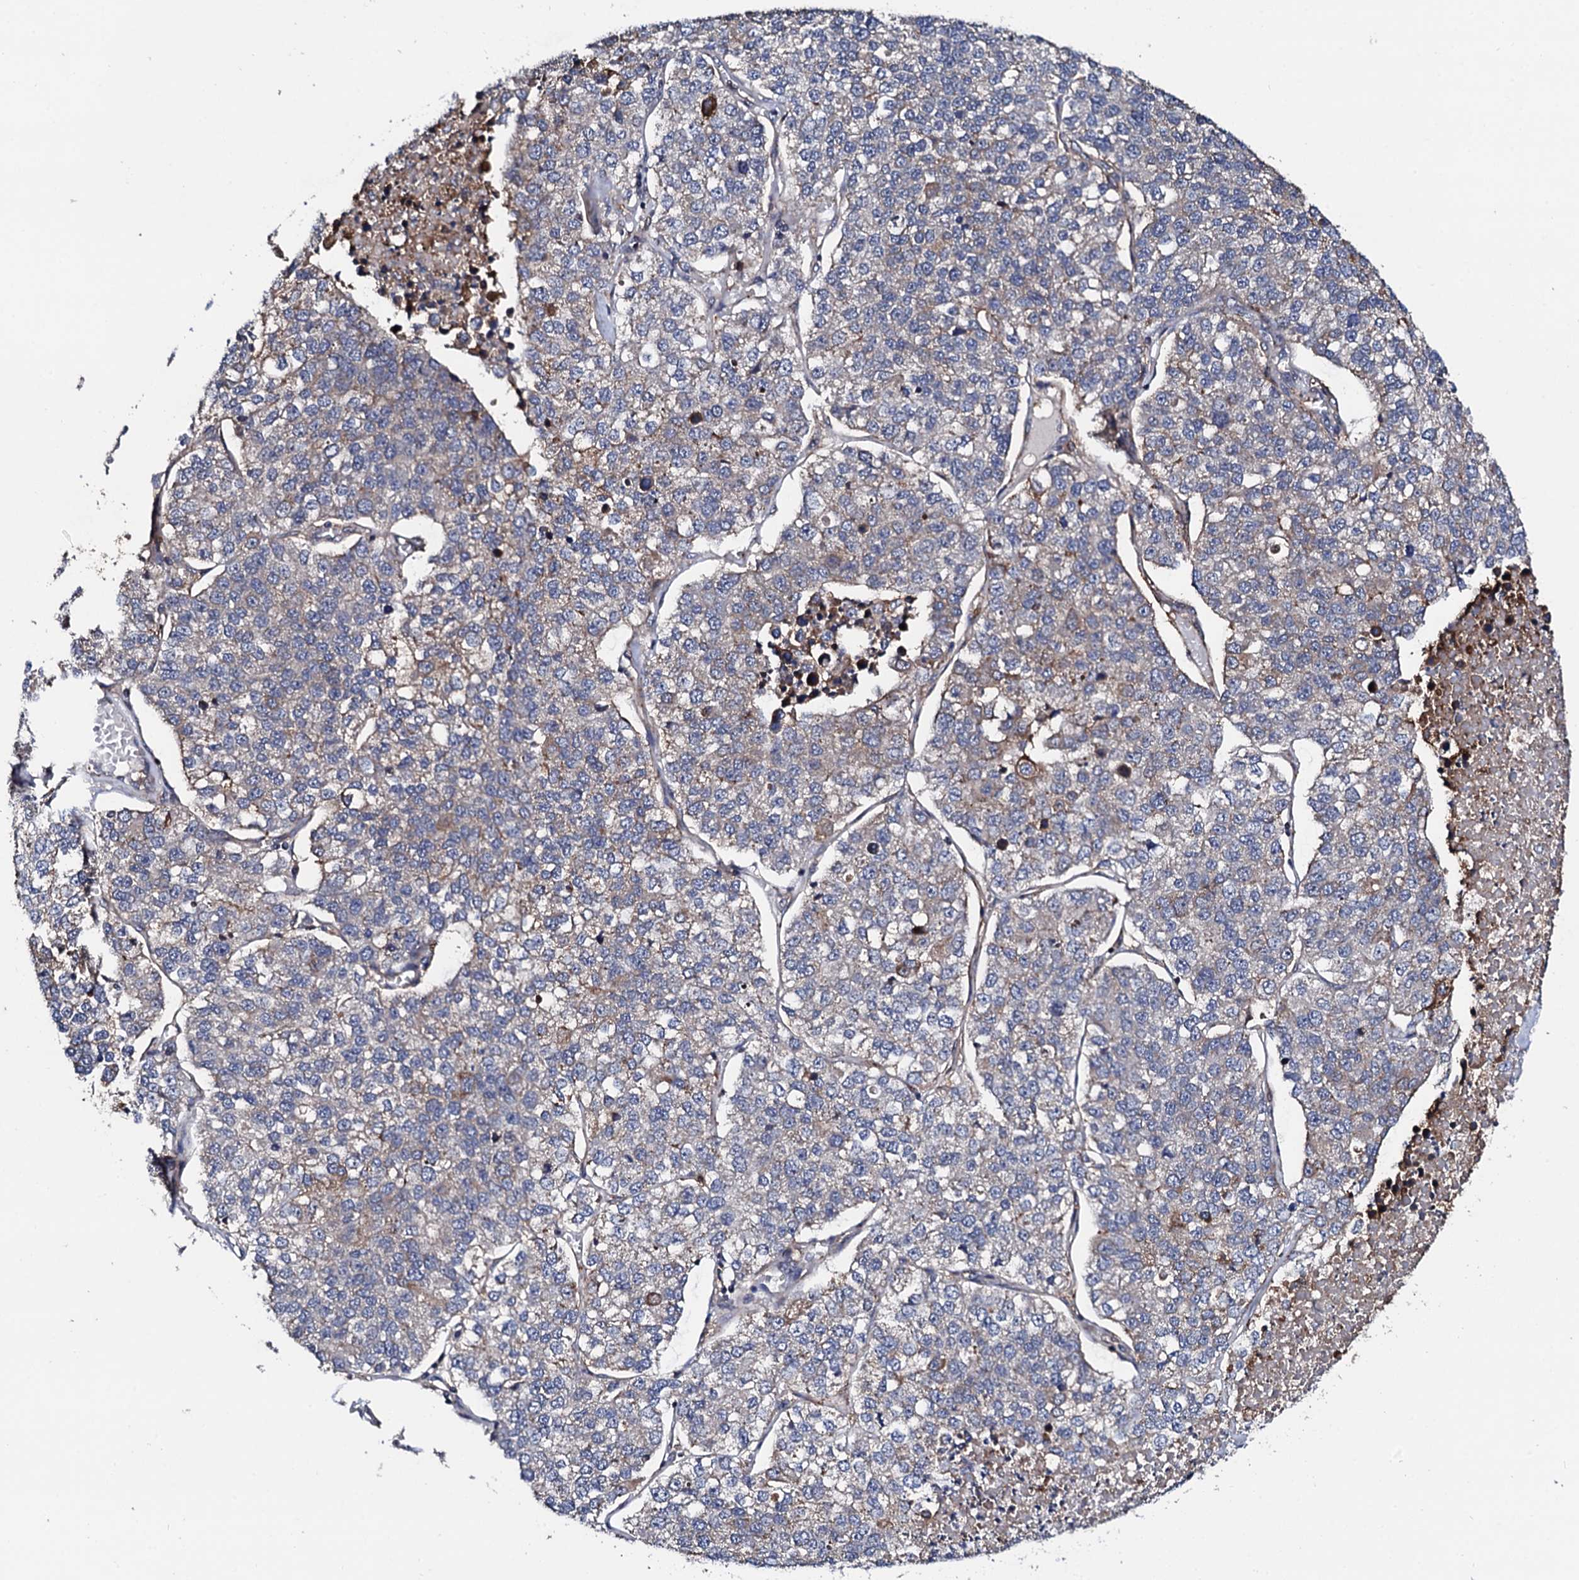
{"staining": {"intensity": "weak", "quantity": "<25%", "location": "cytoplasmic/membranous"}, "tissue": "lung cancer", "cell_type": "Tumor cells", "image_type": "cancer", "snomed": [{"axis": "morphology", "description": "Adenocarcinoma, NOS"}, {"axis": "topography", "description": "Lung"}], "caption": "This is an immunohistochemistry (IHC) photomicrograph of adenocarcinoma (lung). There is no positivity in tumor cells.", "gene": "EDC3", "patient": {"sex": "male", "age": 49}}